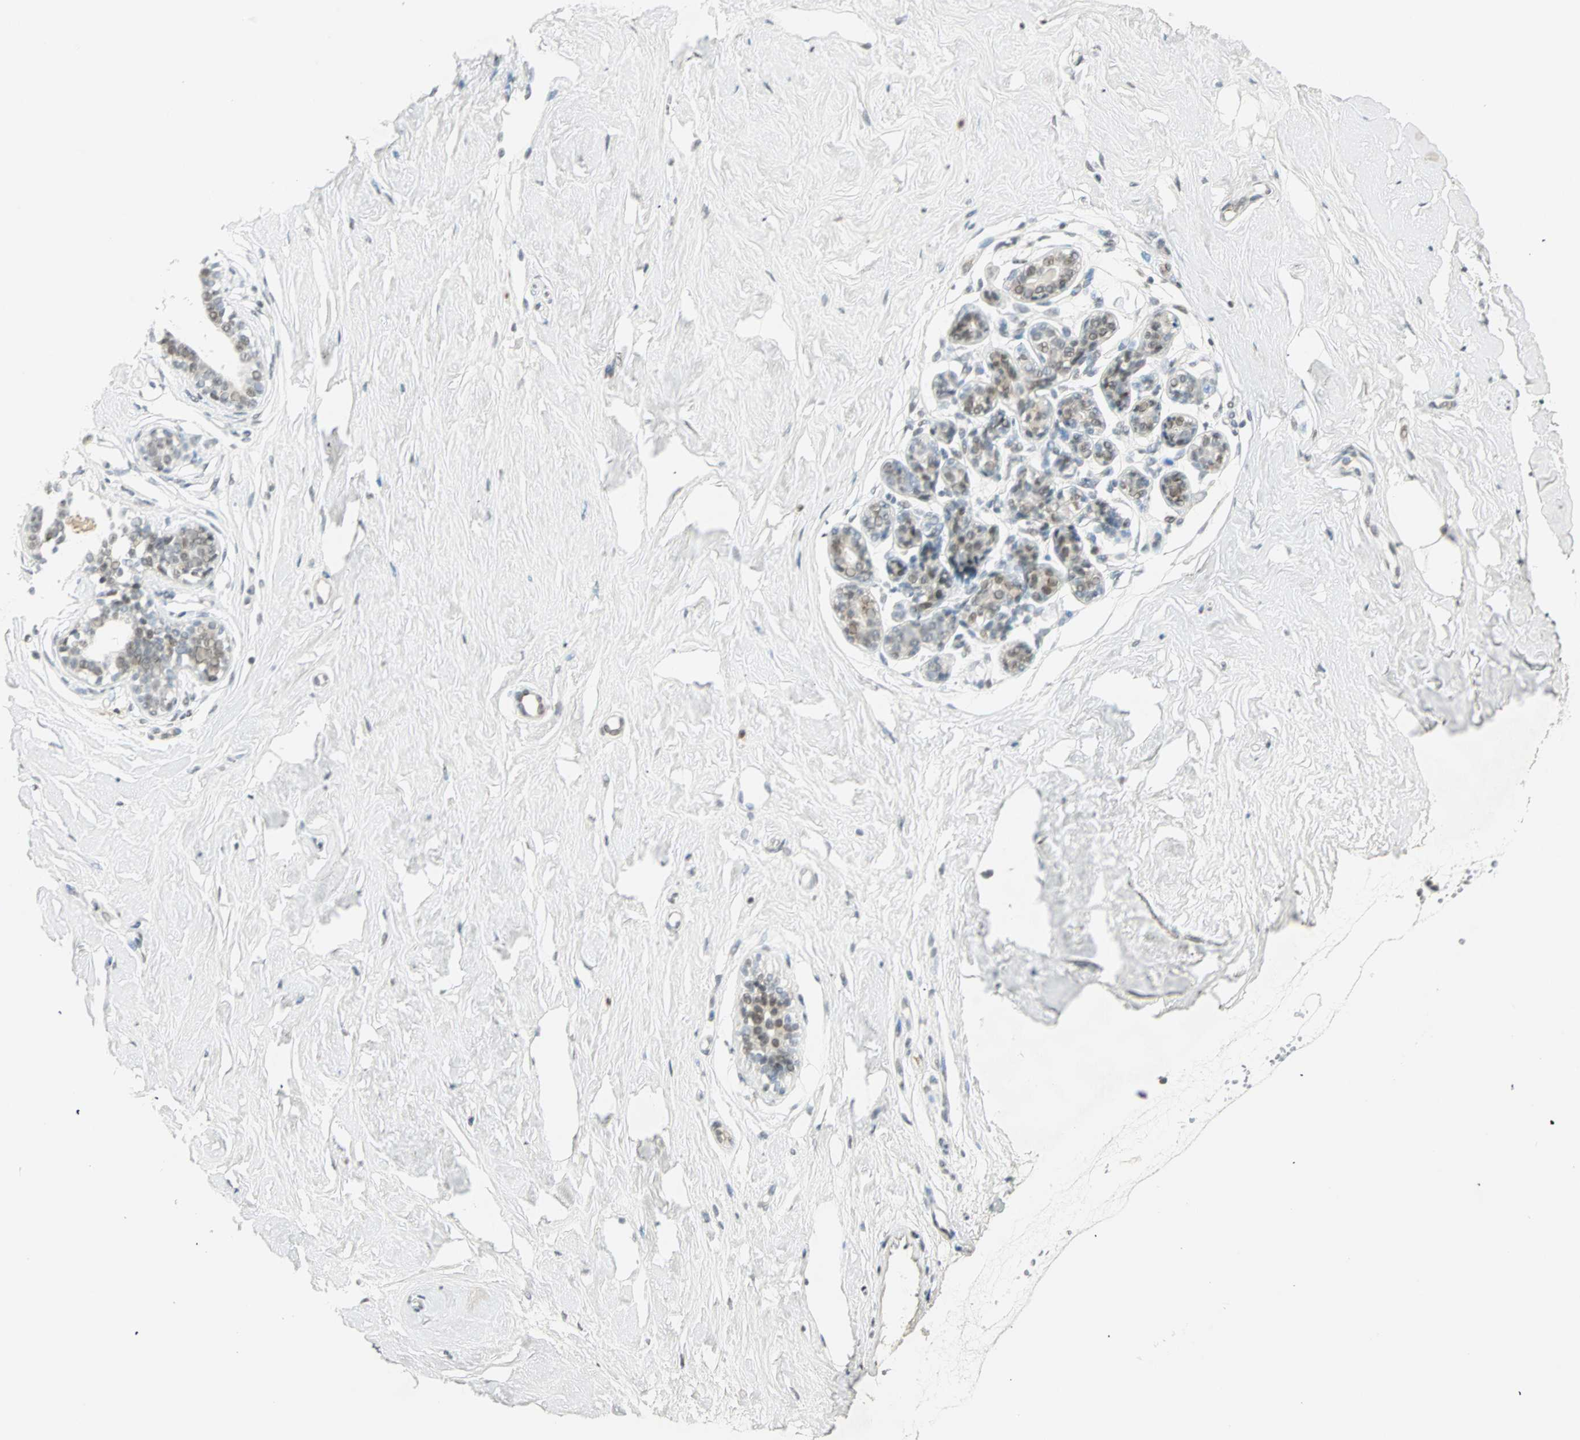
{"staining": {"intensity": "moderate", "quantity": "25%-75%", "location": "nuclear"}, "tissue": "breast", "cell_type": "Adipocytes", "image_type": "normal", "snomed": [{"axis": "morphology", "description": "Normal tissue, NOS"}, {"axis": "topography", "description": "Breast"}], "caption": "Immunohistochemistry of normal breast demonstrates medium levels of moderate nuclear staining in approximately 25%-75% of adipocytes. Using DAB (3,3'-diaminobenzidine) (brown) and hematoxylin (blue) stains, captured at high magnification using brightfield microscopy.", "gene": "SMAD3", "patient": {"sex": "female", "age": 23}}